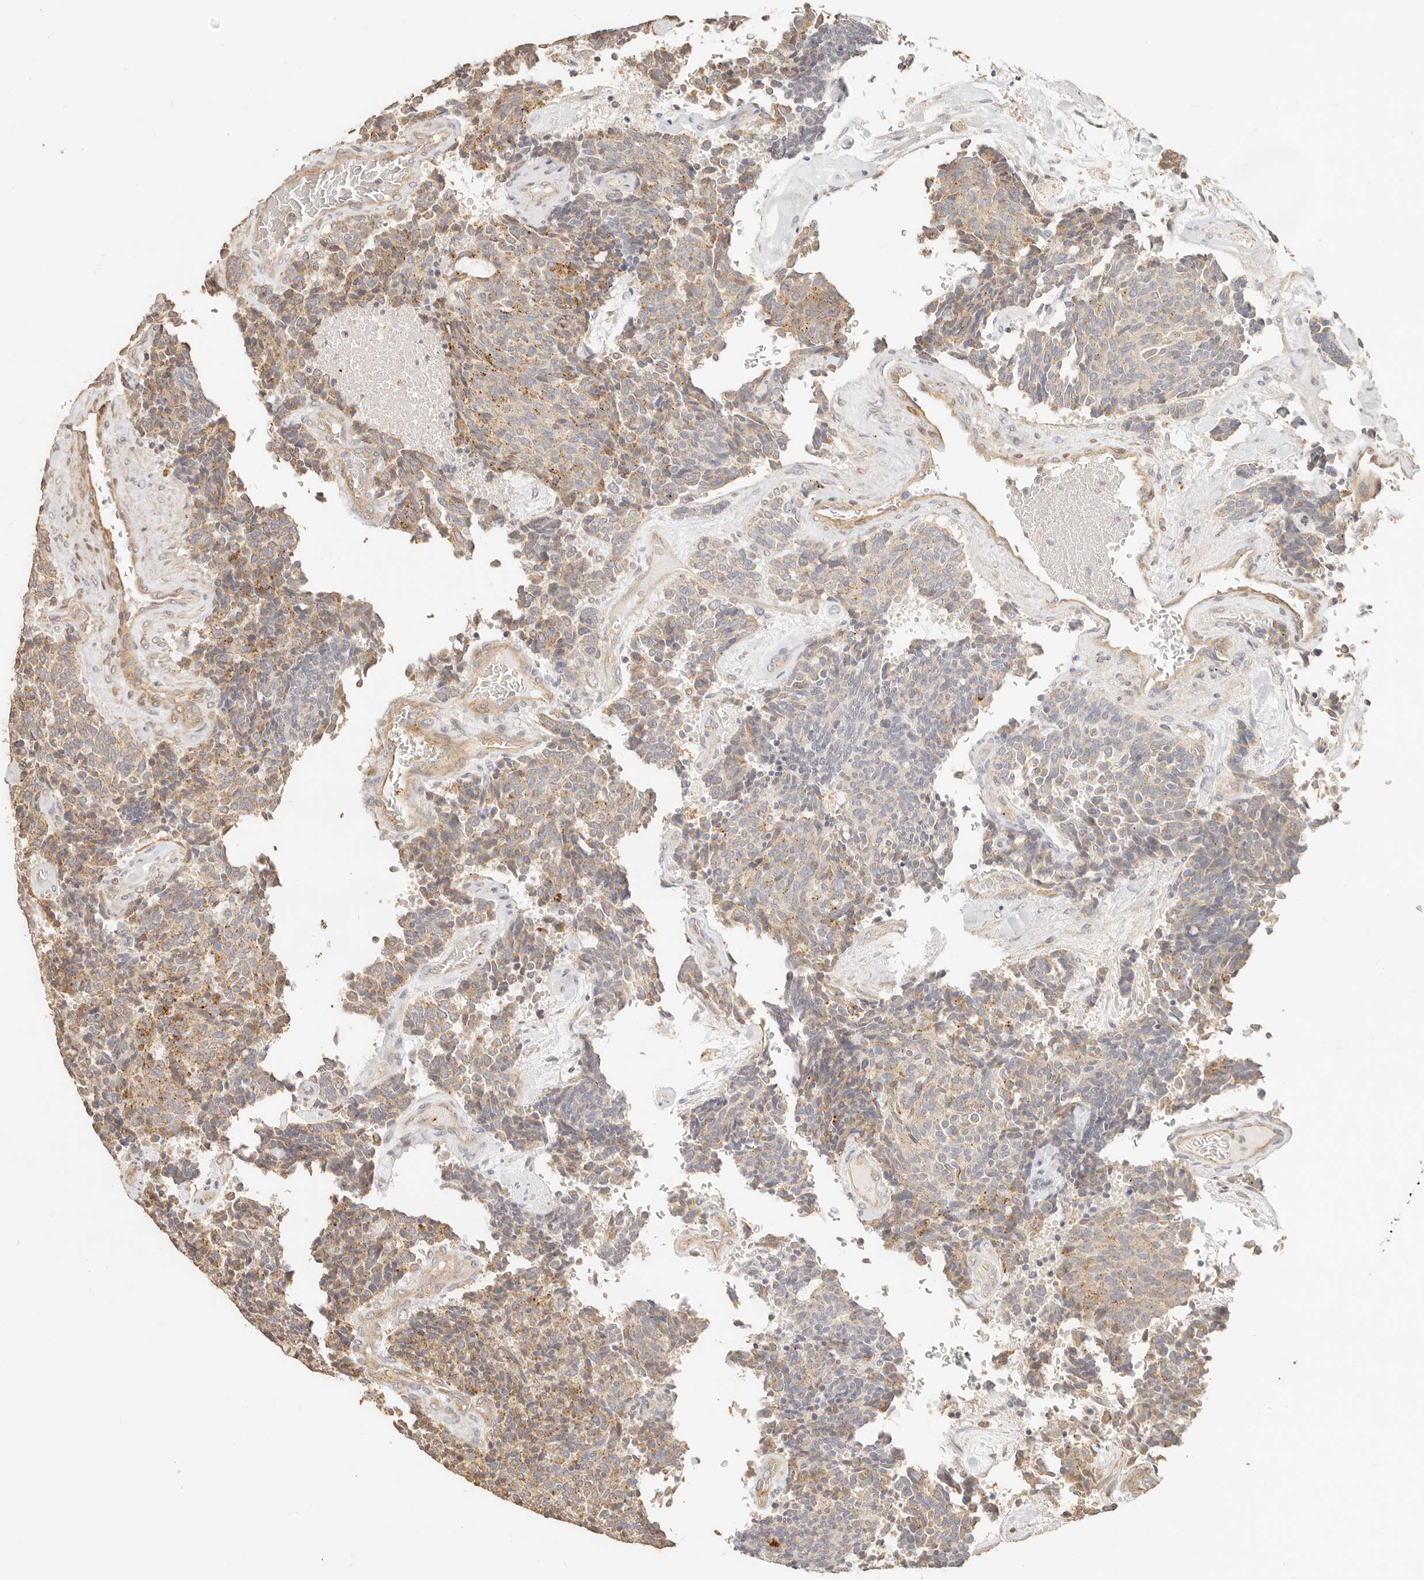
{"staining": {"intensity": "moderate", "quantity": "<25%", "location": "cytoplasmic/membranous"}, "tissue": "carcinoid", "cell_type": "Tumor cells", "image_type": "cancer", "snomed": [{"axis": "morphology", "description": "Carcinoid, malignant, NOS"}, {"axis": "topography", "description": "Pancreas"}], "caption": "An immunohistochemistry micrograph of tumor tissue is shown. Protein staining in brown highlights moderate cytoplasmic/membranous positivity in carcinoid within tumor cells. (DAB IHC, brown staining for protein, blue staining for nuclei).", "gene": "PTPN22", "patient": {"sex": "female", "age": 54}}